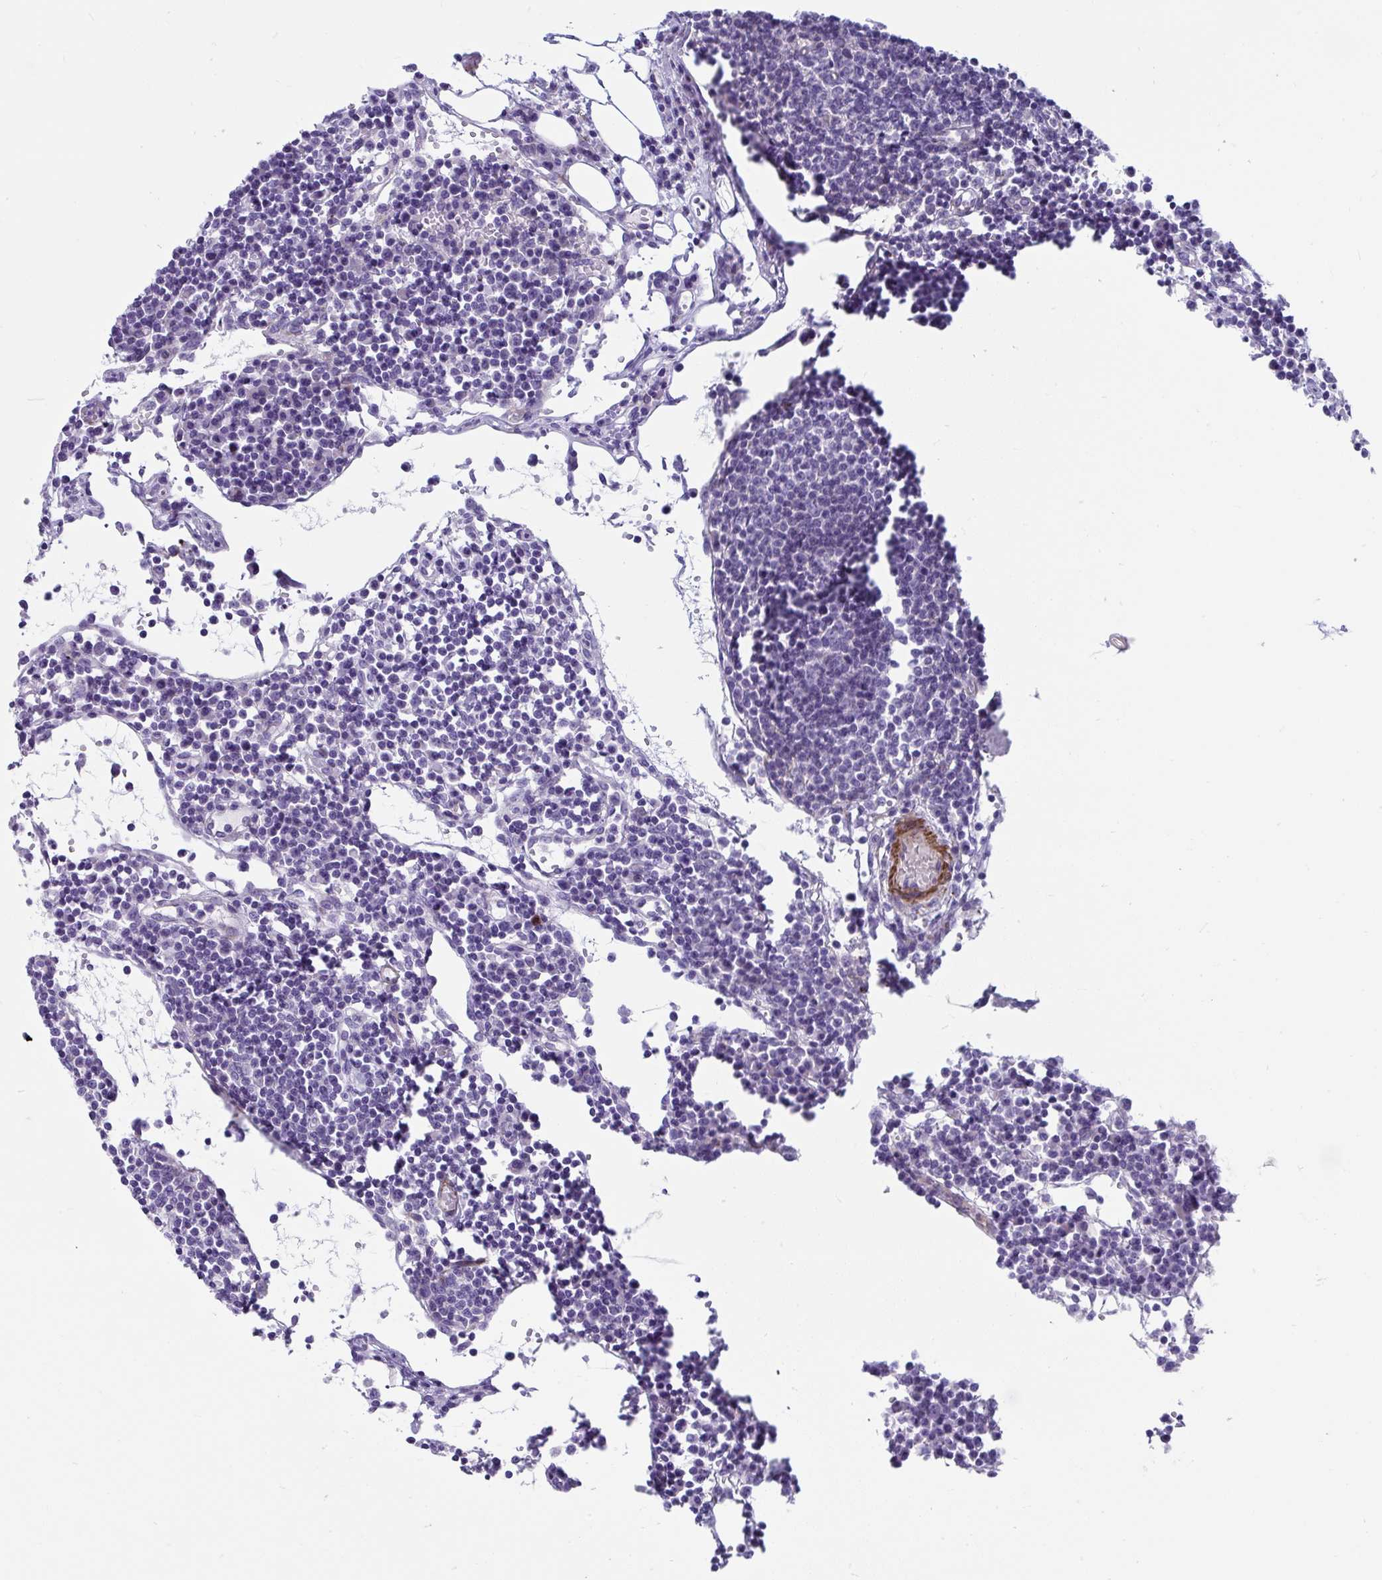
{"staining": {"intensity": "negative", "quantity": "none", "location": "none"}, "tissue": "lymph node", "cell_type": "Germinal center cells", "image_type": "normal", "snomed": [{"axis": "morphology", "description": "Normal tissue, NOS"}, {"axis": "topography", "description": "Lymph node"}], "caption": "High magnification brightfield microscopy of unremarkable lymph node stained with DAB (brown) and counterstained with hematoxylin (blue): germinal center cells show no significant staining. Brightfield microscopy of immunohistochemistry (IHC) stained with DAB (3,3'-diaminobenzidine) (brown) and hematoxylin (blue), captured at high magnification.", "gene": "GRXCR2", "patient": {"sex": "female", "age": 78}}